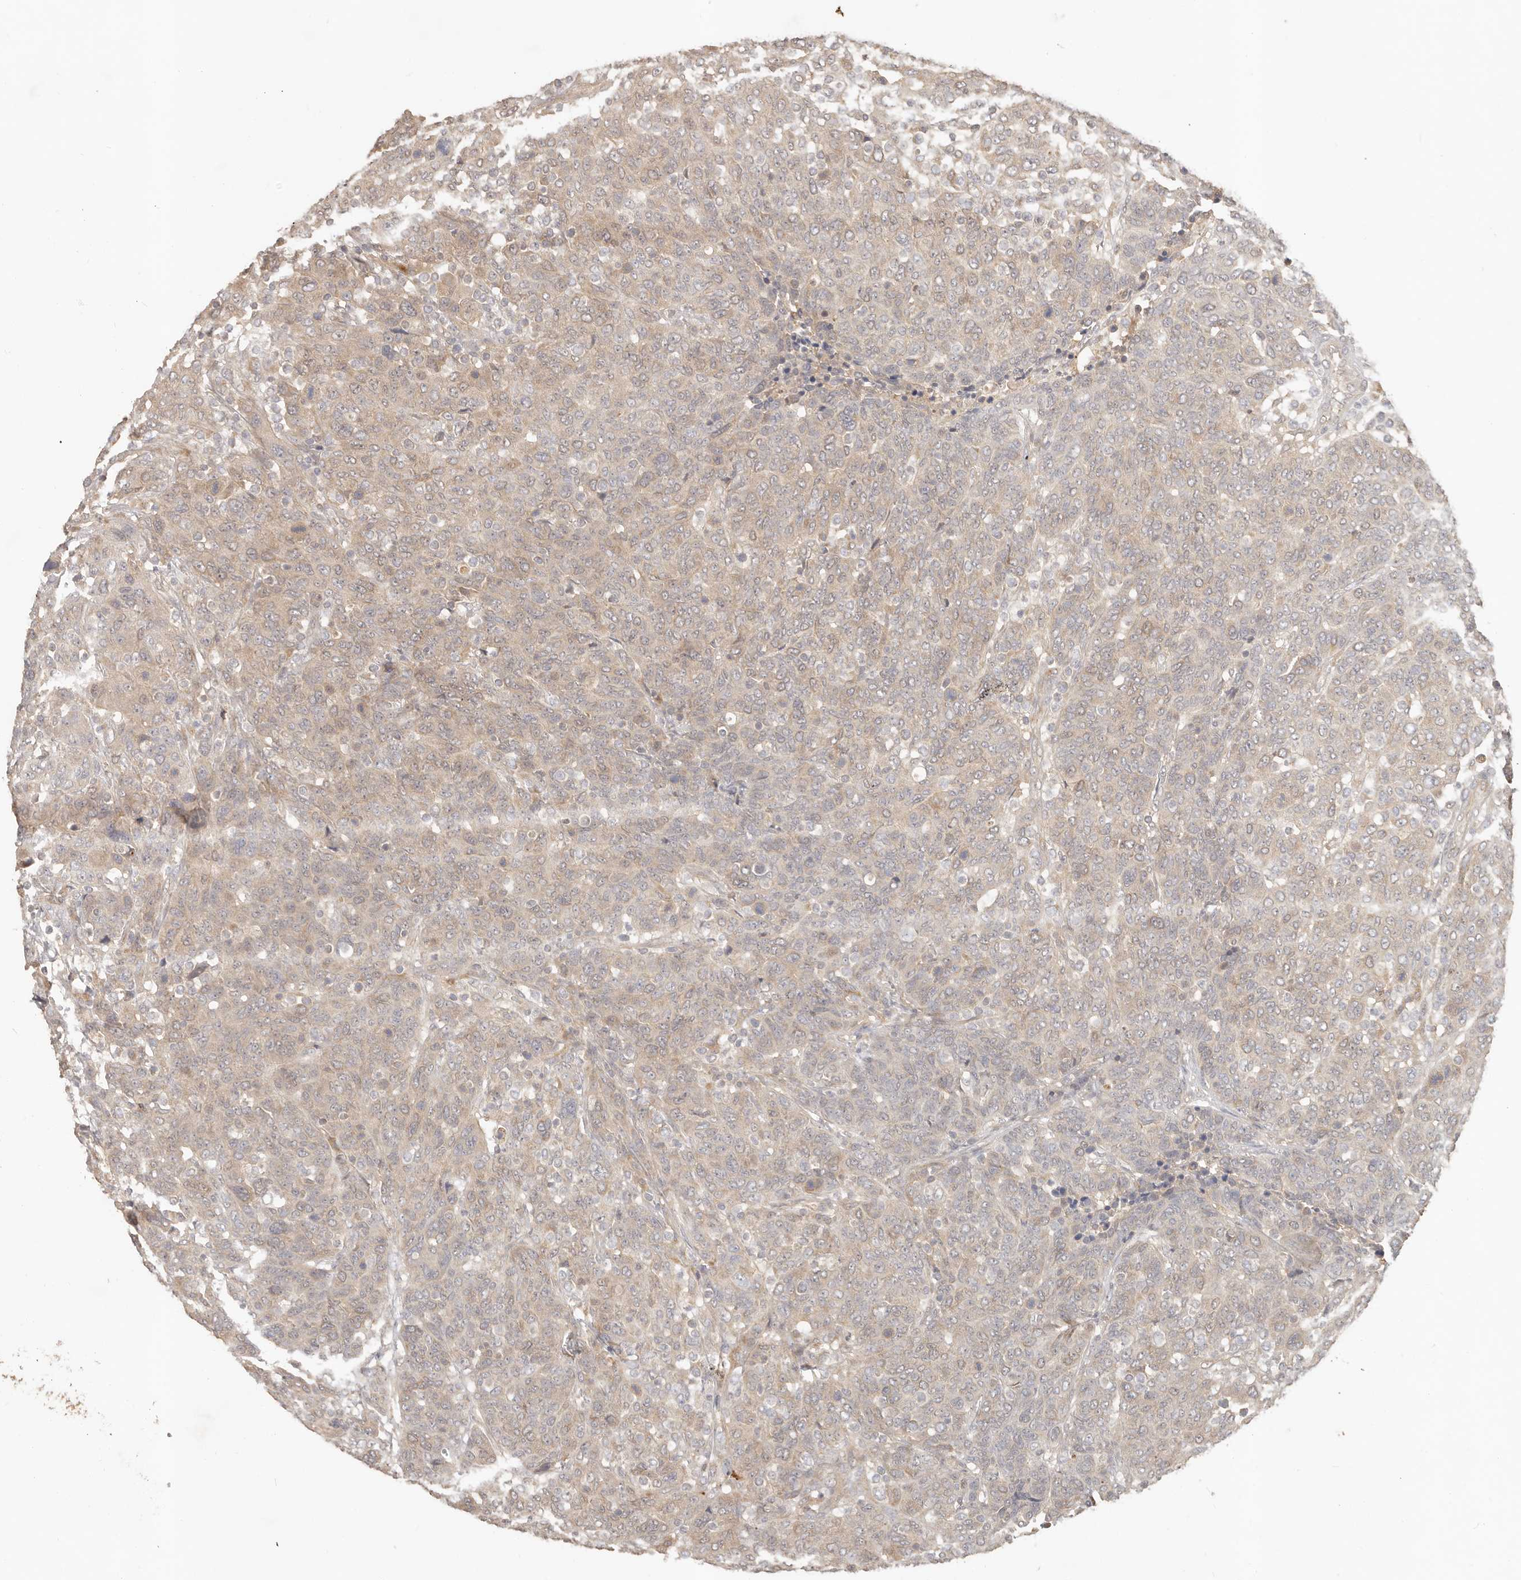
{"staining": {"intensity": "weak", "quantity": "<25%", "location": "cytoplasmic/membranous,nuclear"}, "tissue": "breast cancer", "cell_type": "Tumor cells", "image_type": "cancer", "snomed": [{"axis": "morphology", "description": "Duct carcinoma"}, {"axis": "topography", "description": "Breast"}], "caption": "Tumor cells show no significant protein expression in infiltrating ductal carcinoma (breast).", "gene": "MTFR2", "patient": {"sex": "female", "age": 37}}